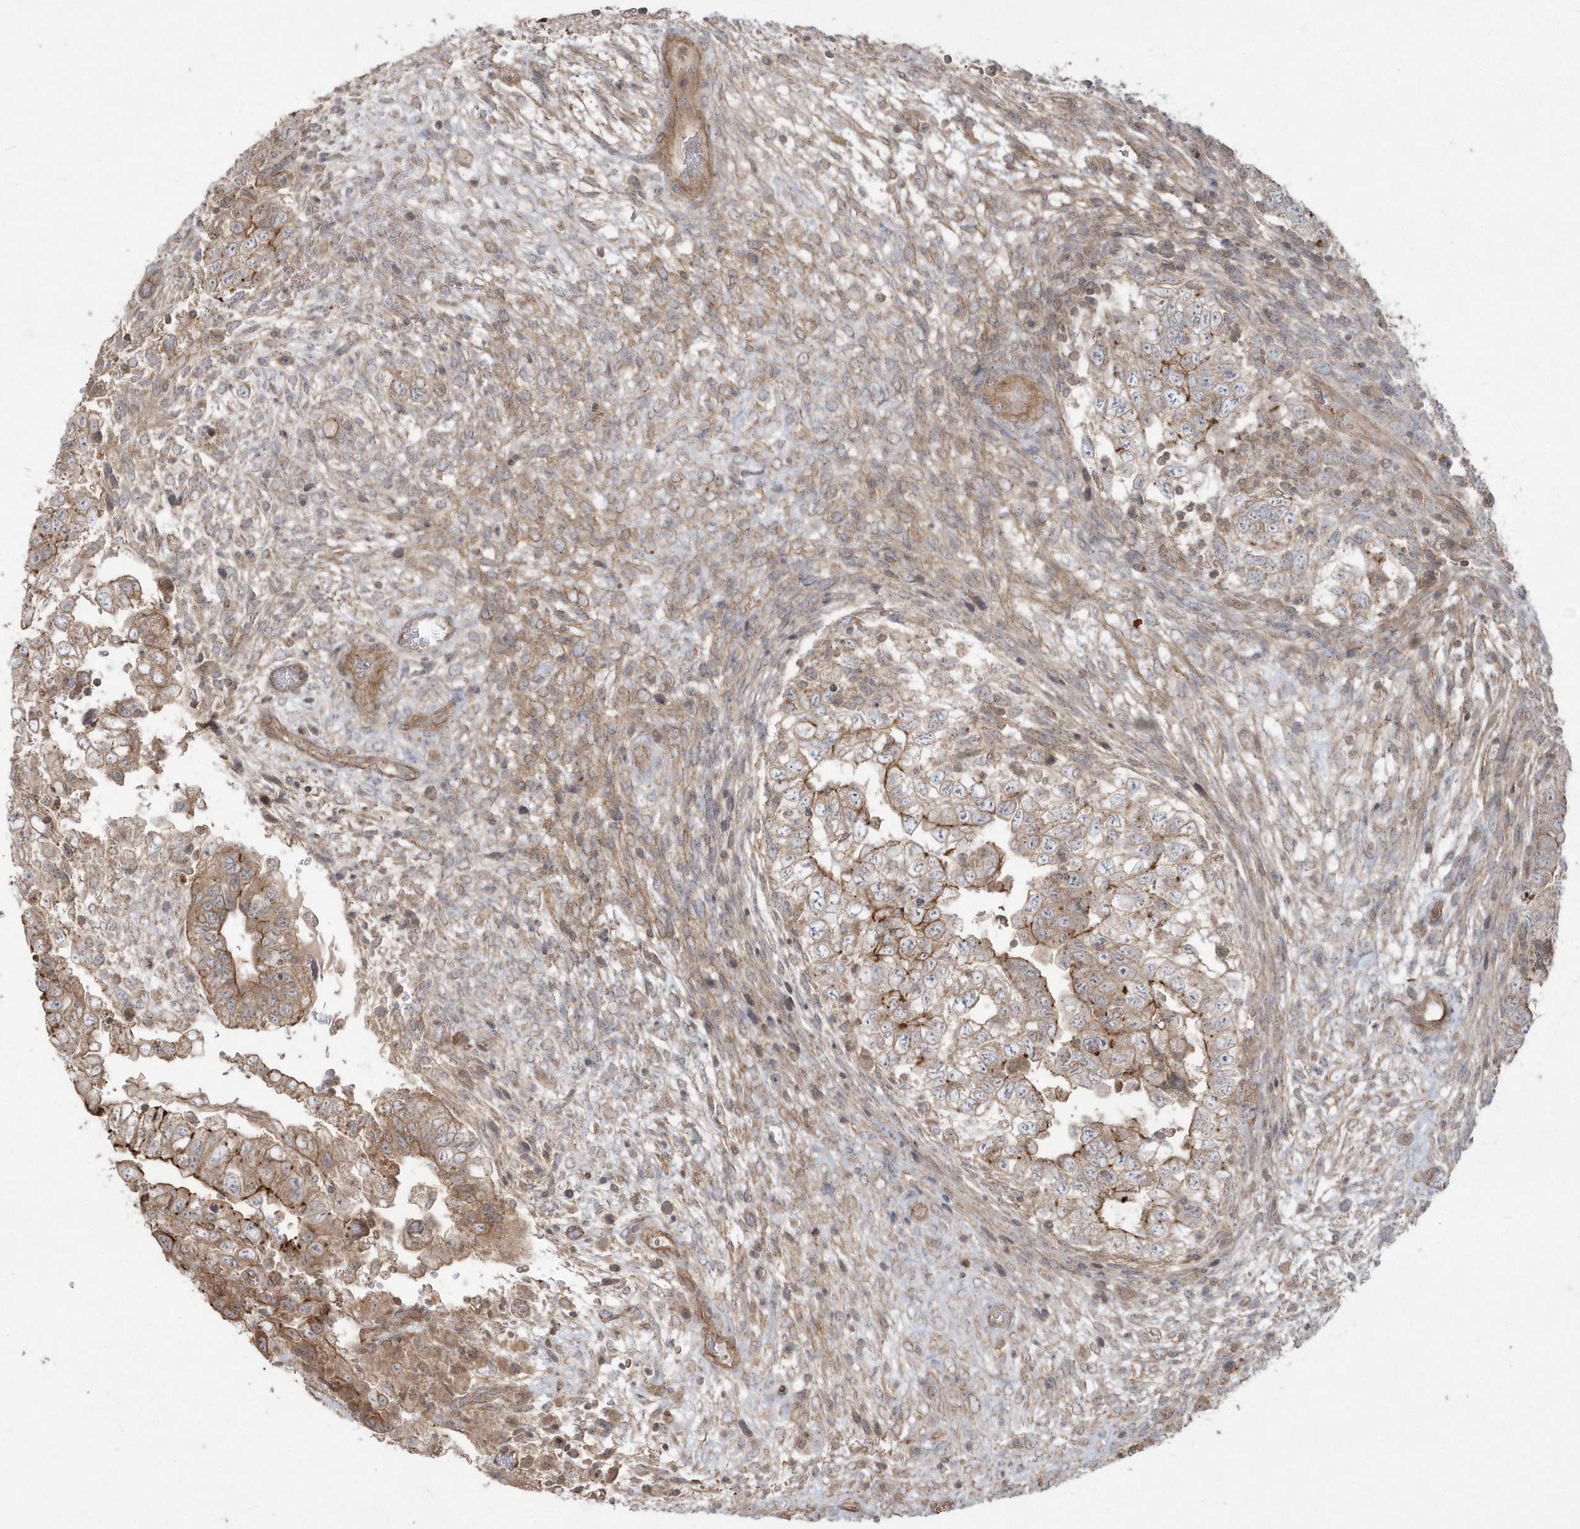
{"staining": {"intensity": "moderate", "quantity": ">75%", "location": "cytoplasmic/membranous"}, "tissue": "testis cancer", "cell_type": "Tumor cells", "image_type": "cancer", "snomed": [{"axis": "morphology", "description": "Carcinoma, Embryonal, NOS"}, {"axis": "topography", "description": "Testis"}], "caption": "Human testis cancer (embryonal carcinoma) stained with a protein marker displays moderate staining in tumor cells.", "gene": "ARMC8", "patient": {"sex": "male", "age": 37}}